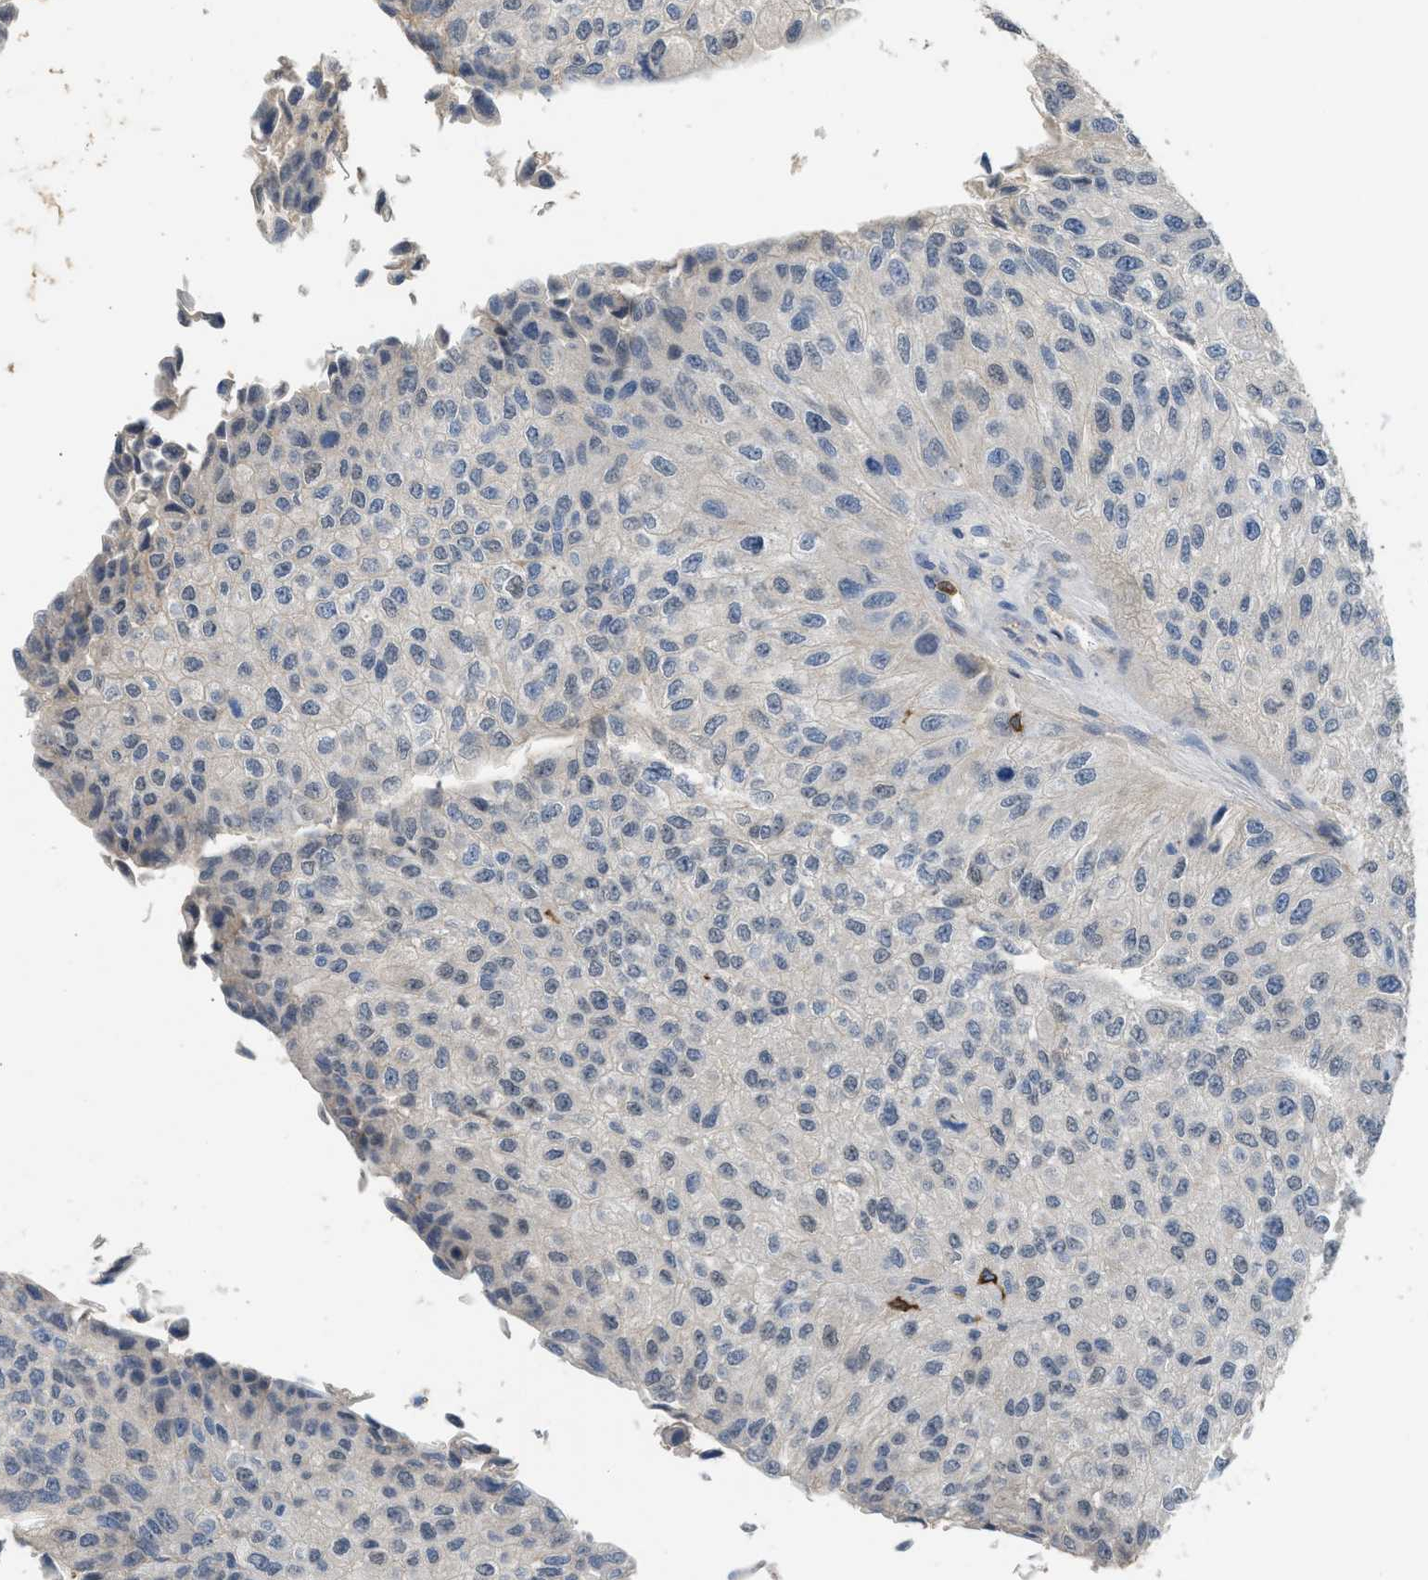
{"staining": {"intensity": "negative", "quantity": "none", "location": "none"}, "tissue": "urothelial cancer", "cell_type": "Tumor cells", "image_type": "cancer", "snomed": [{"axis": "morphology", "description": "Urothelial carcinoma, High grade"}, {"axis": "topography", "description": "Kidney"}, {"axis": "topography", "description": "Urinary bladder"}], "caption": "There is no significant expression in tumor cells of urothelial cancer. The staining is performed using DAB (3,3'-diaminobenzidine) brown chromogen with nuclei counter-stained in using hematoxylin.", "gene": "RHBDF2", "patient": {"sex": "male", "age": 77}}